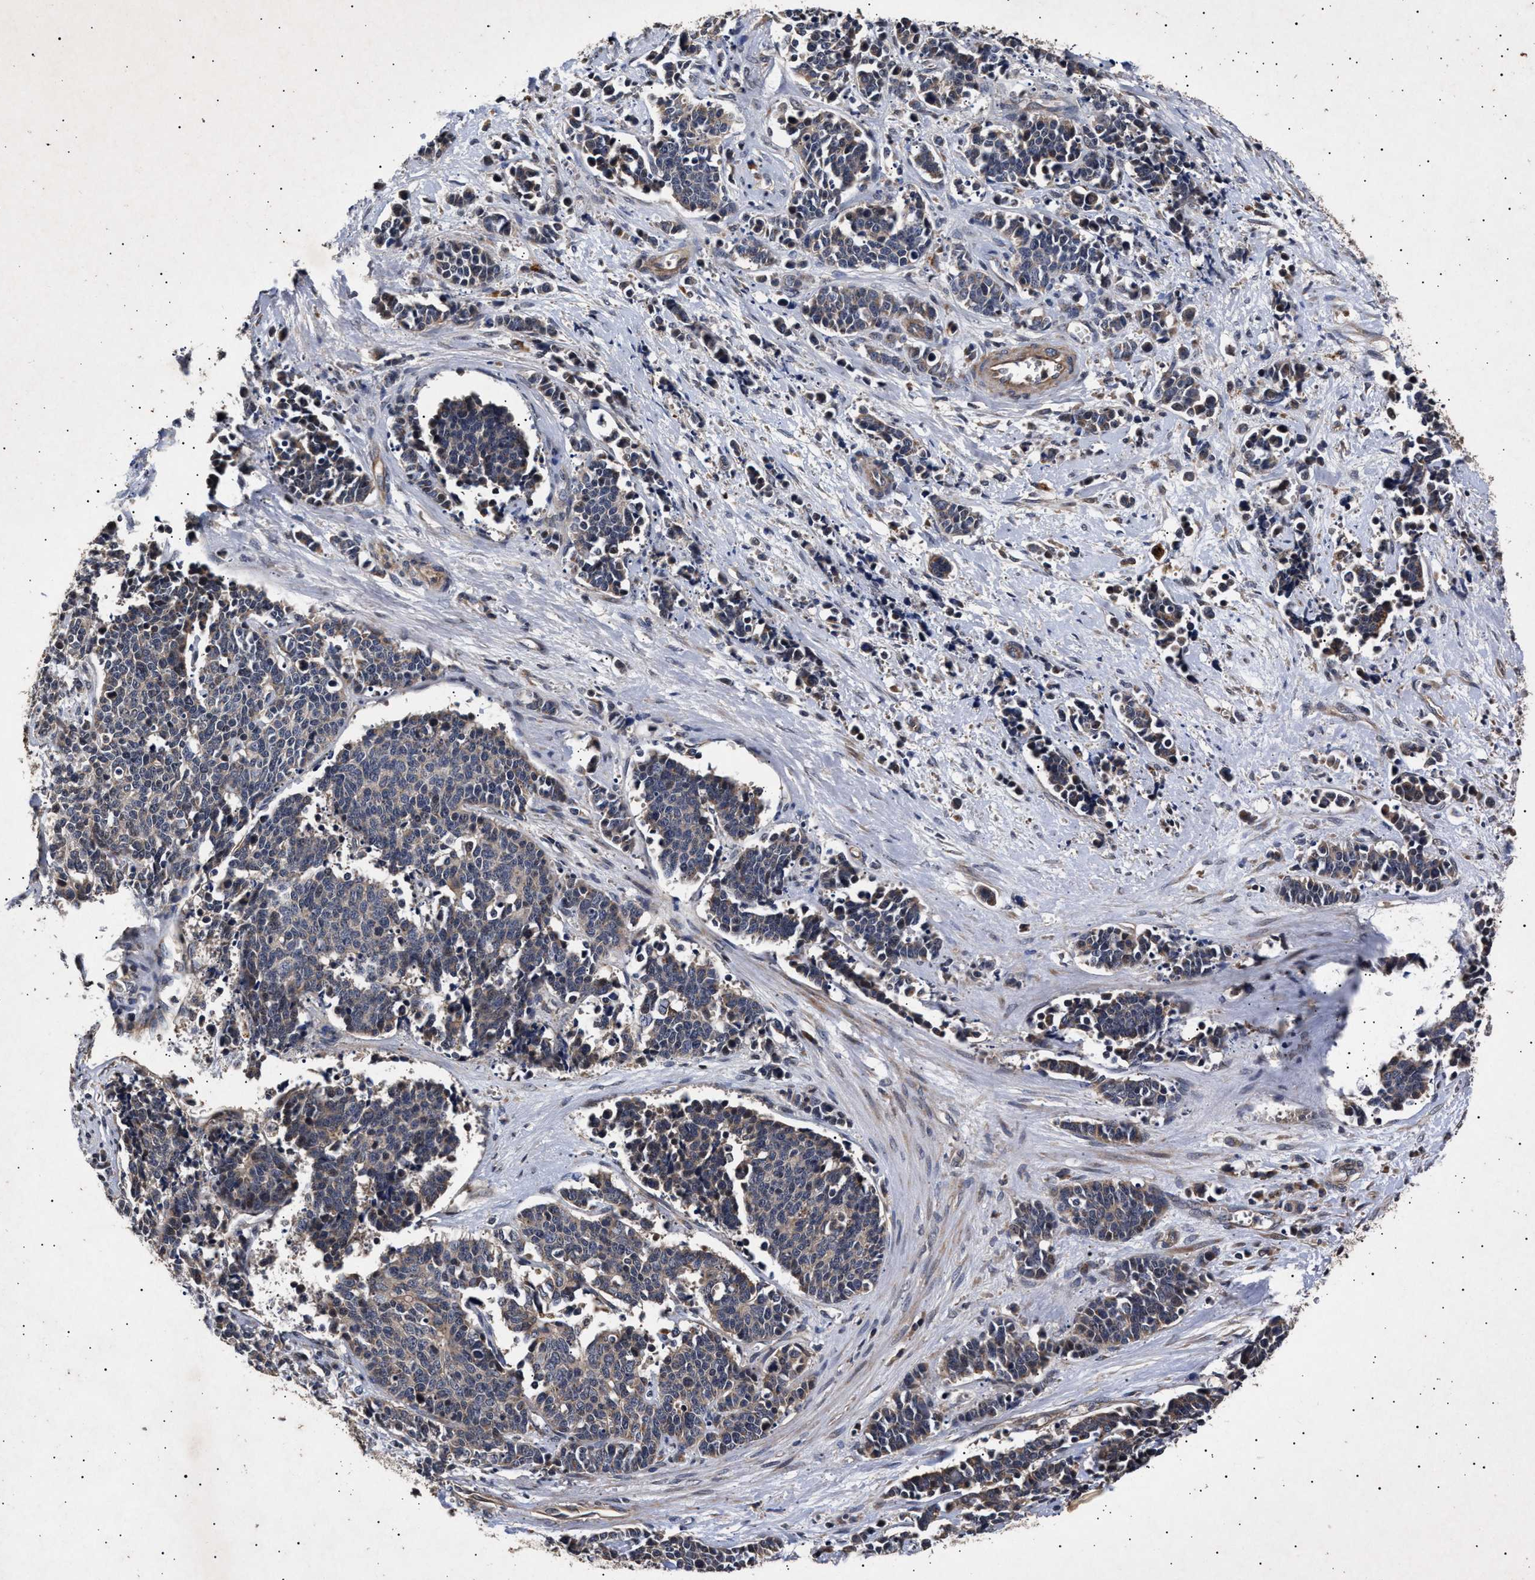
{"staining": {"intensity": "weak", "quantity": "<25%", "location": "cytoplasmic/membranous"}, "tissue": "cervical cancer", "cell_type": "Tumor cells", "image_type": "cancer", "snomed": [{"axis": "morphology", "description": "Squamous cell carcinoma, NOS"}, {"axis": "topography", "description": "Cervix"}], "caption": "Cervical cancer (squamous cell carcinoma) was stained to show a protein in brown. There is no significant staining in tumor cells. (DAB immunohistochemistry, high magnification).", "gene": "ITGB5", "patient": {"sex": "female", "age": 35}}